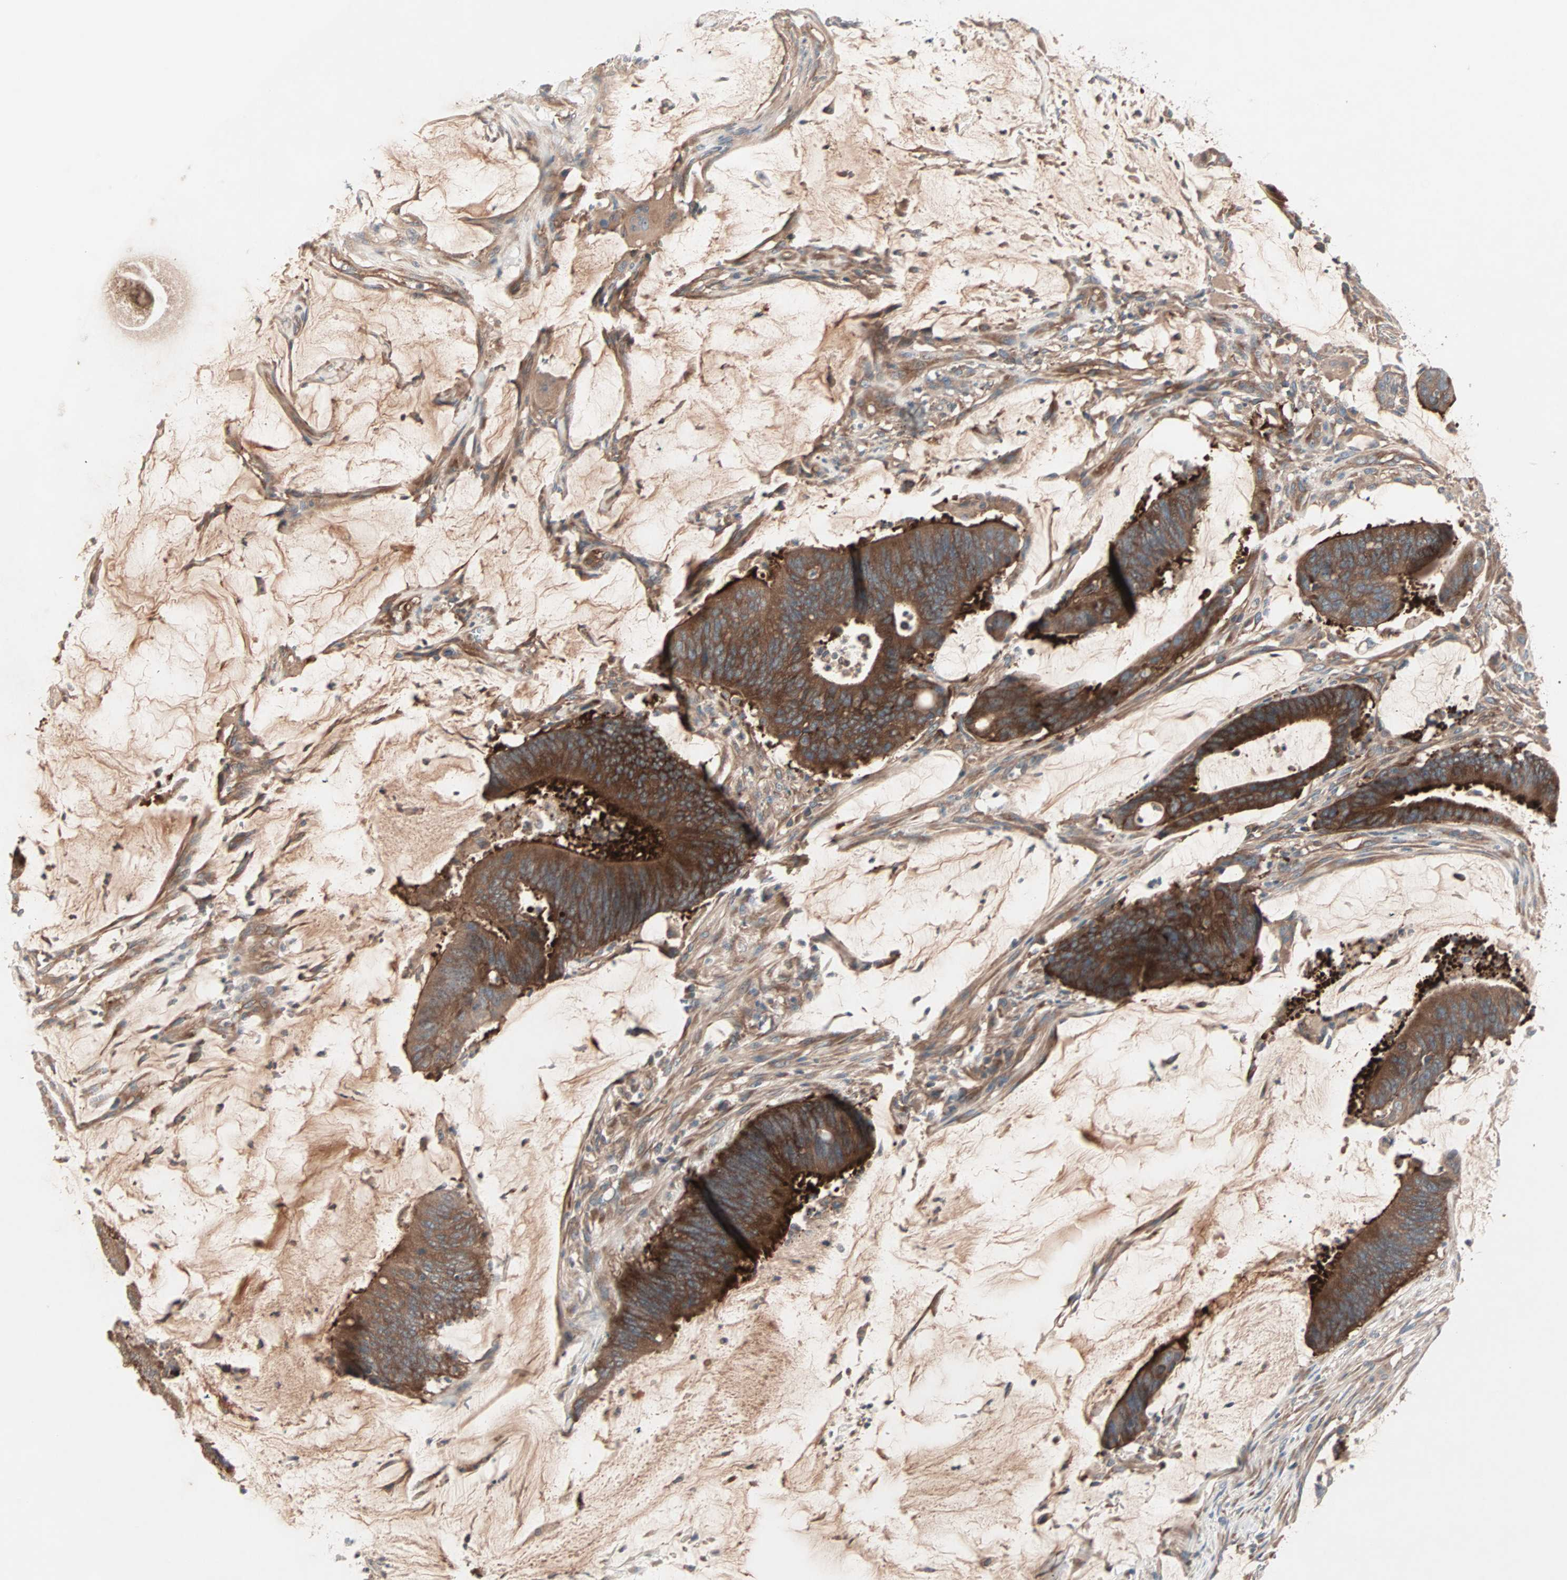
{"staining": {"intensity": "strong", "quantity": ">75%", "location": "cytoplasmic/membranous"}, "tissue": "colorectal cancer", "cell_type": "Tumor cells", "image_type": "cancer", "snomed": [{"axis": "morphology", "description": "Adenocarcinoma, NOS"}, {"axis": "topography", "description": "Rectum"}], "caption": "Immunohistochemistry (IHC) (DAB (3,3'-diaminobenzidine)) staining of colorectal cancer exhibits strong cytoplasmic/membranous protein staining in about >75% of tumor cells.", "gene": "CAD", "patient": {"sex": "female", "age": 66}}